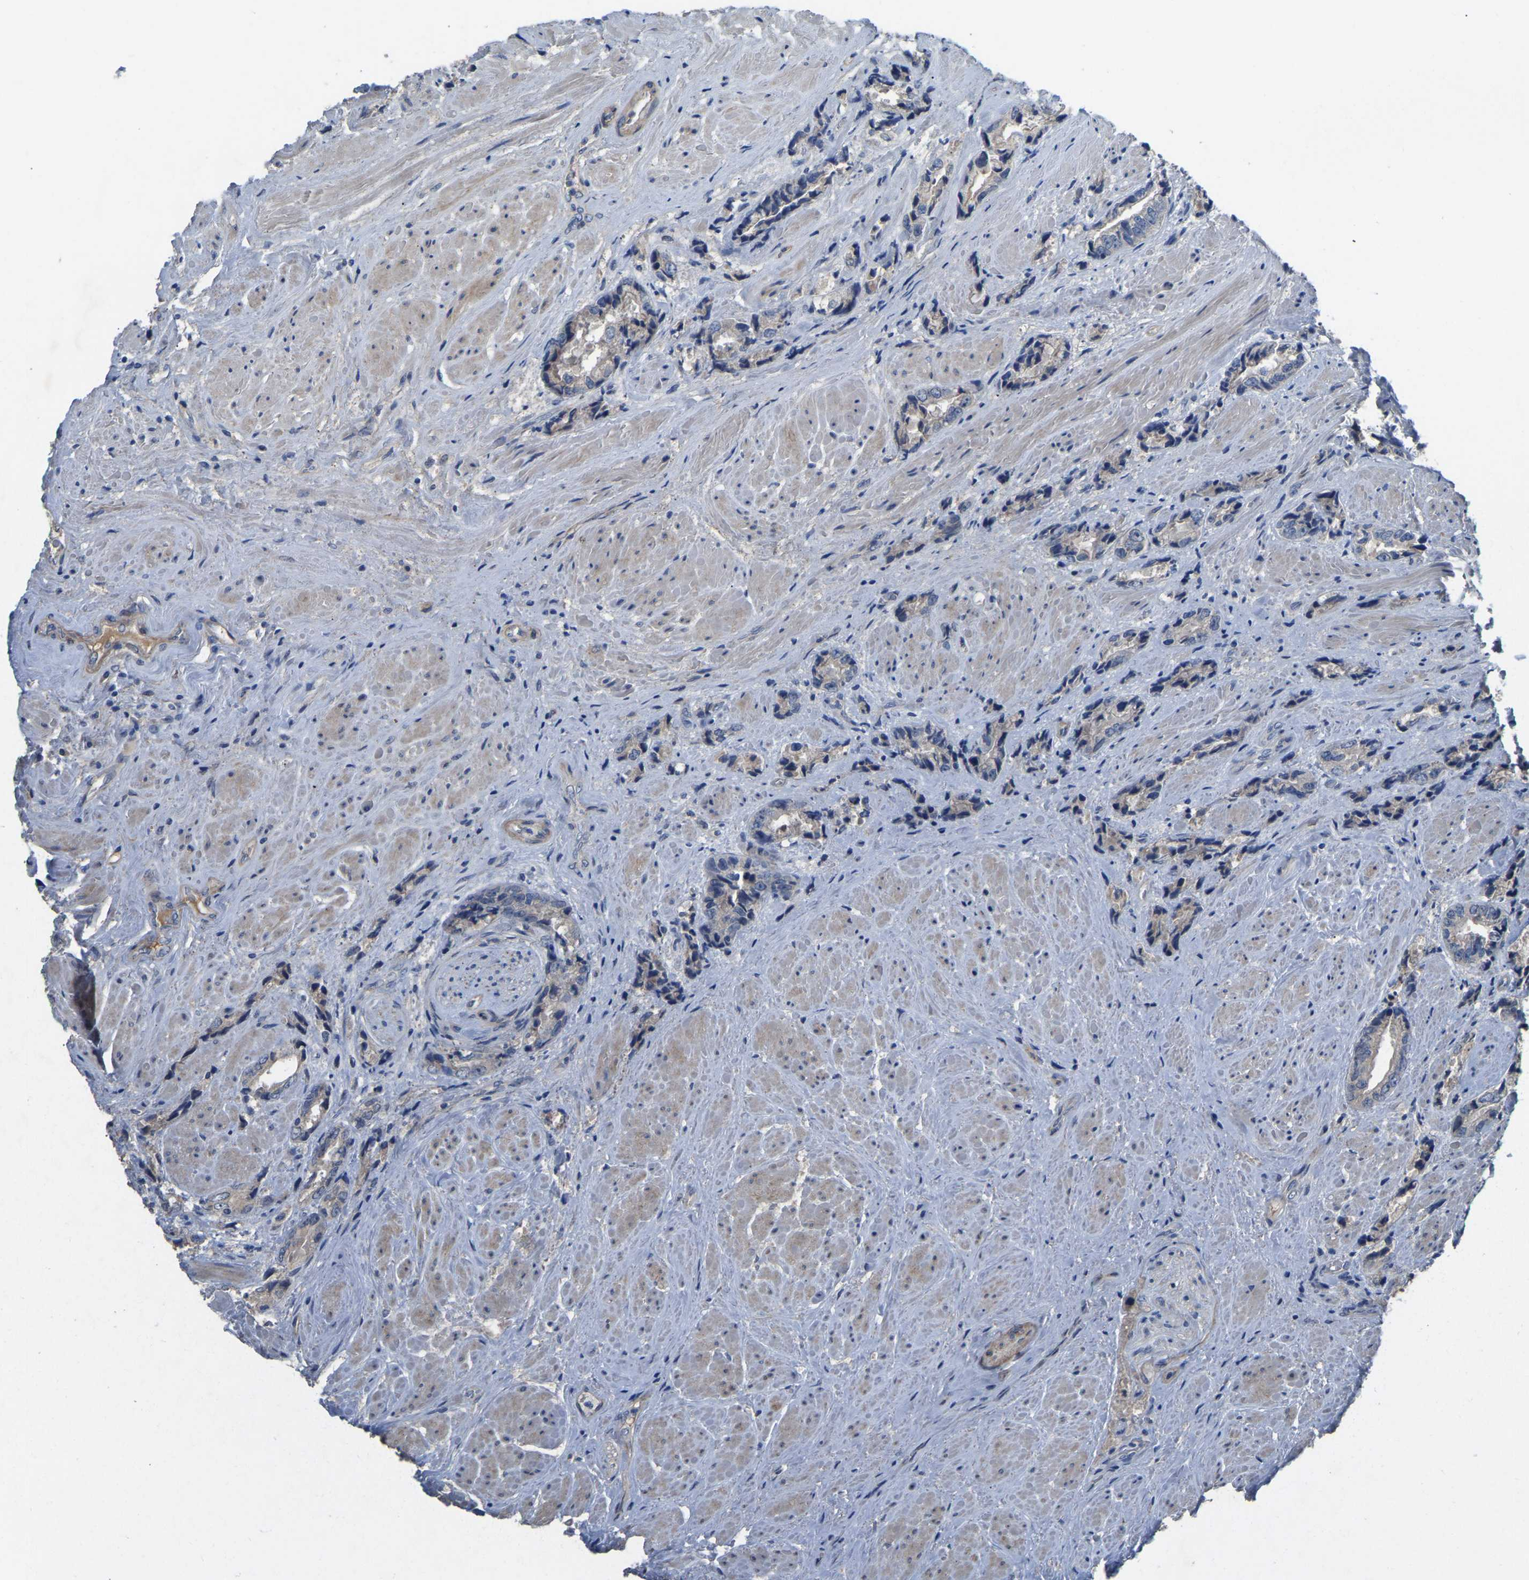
{"staining": {"intensity": "negative", "quantity": "none", "location": "none"}, "tissue": "prostate cancer", "cell_type": "Tumor cells", "image_type": "cancer", "snomed": [{"axis": "morphology", "description": "Adenocarcinoma, High grade"}, {"axis": "topography", "description": "Prostate"}], "caption": "Protein analysis of prostate cancer (adenocarcinoma (high-grade)) shows no significant expression in tumor cells.", "gene": "HIGD2B", "patient": {"sex": "male", "age": 61}}